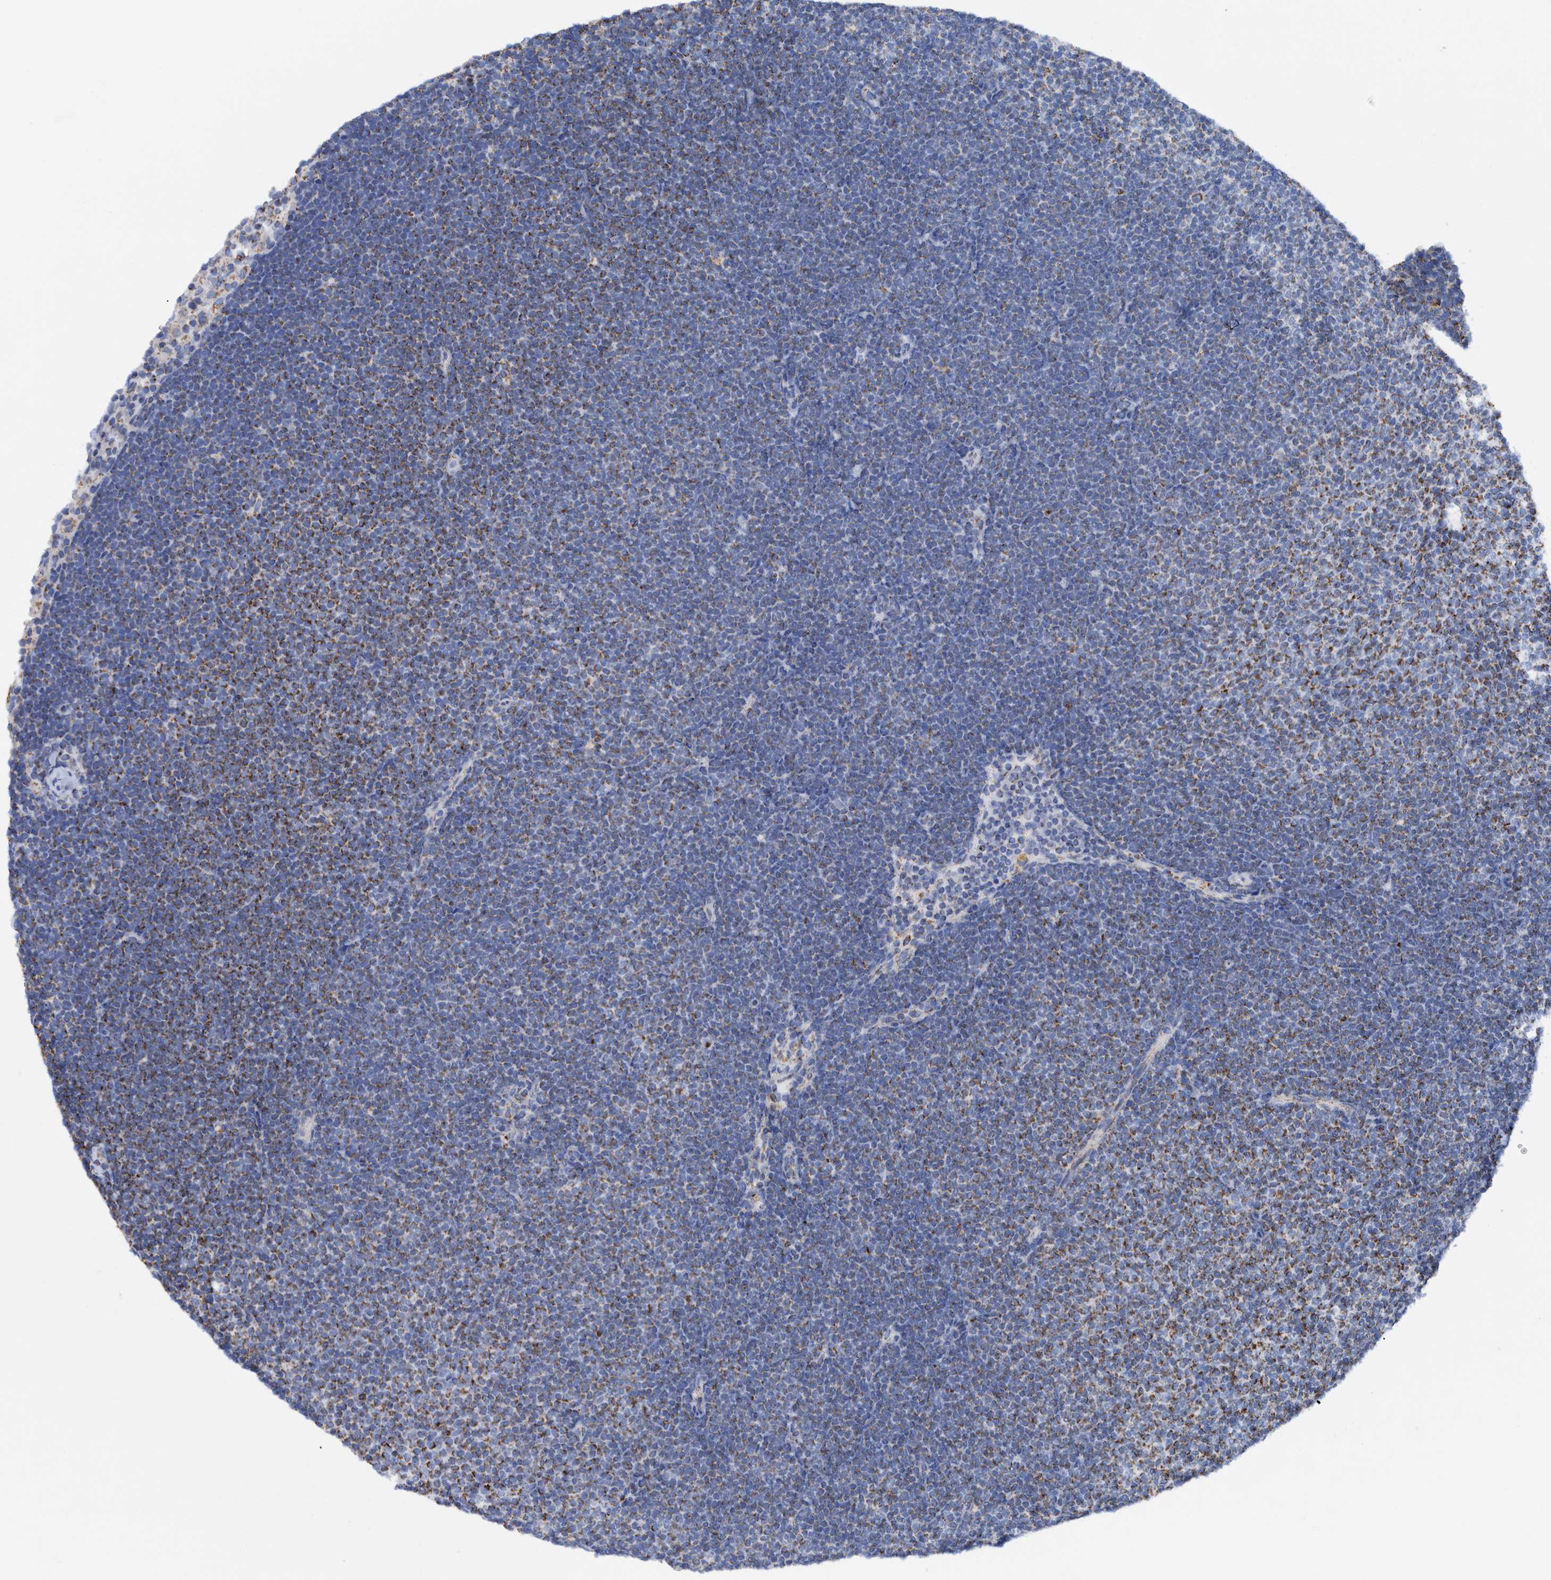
{"staining": {"intensity": "moderate", "quantity": "25%-75%", "location": "cytoplasmic/membranous"}, "tissue": "lymphoma", "cell_type": "Tumor cells", "image_type": "cancer", "snomed": [{"axis": "morphology", "description": "Malignant lymphoma, non-Hodgkin's type, Low grade"}, {"axis": "topography", "description": "Lymph node"}], "caption": "A micrograph of human lymphoma stained for a protein reveals moderate cytoplasmic/membranous brown staining in tumor cells. Using DAB (3,3'-diaminobenzidine) (brown) and hematoxylin (blue) stains, captured at high magnification using brightfield microscopy.", "gene": "DECR1", "patient": {"sex": "female", "age": 53}}